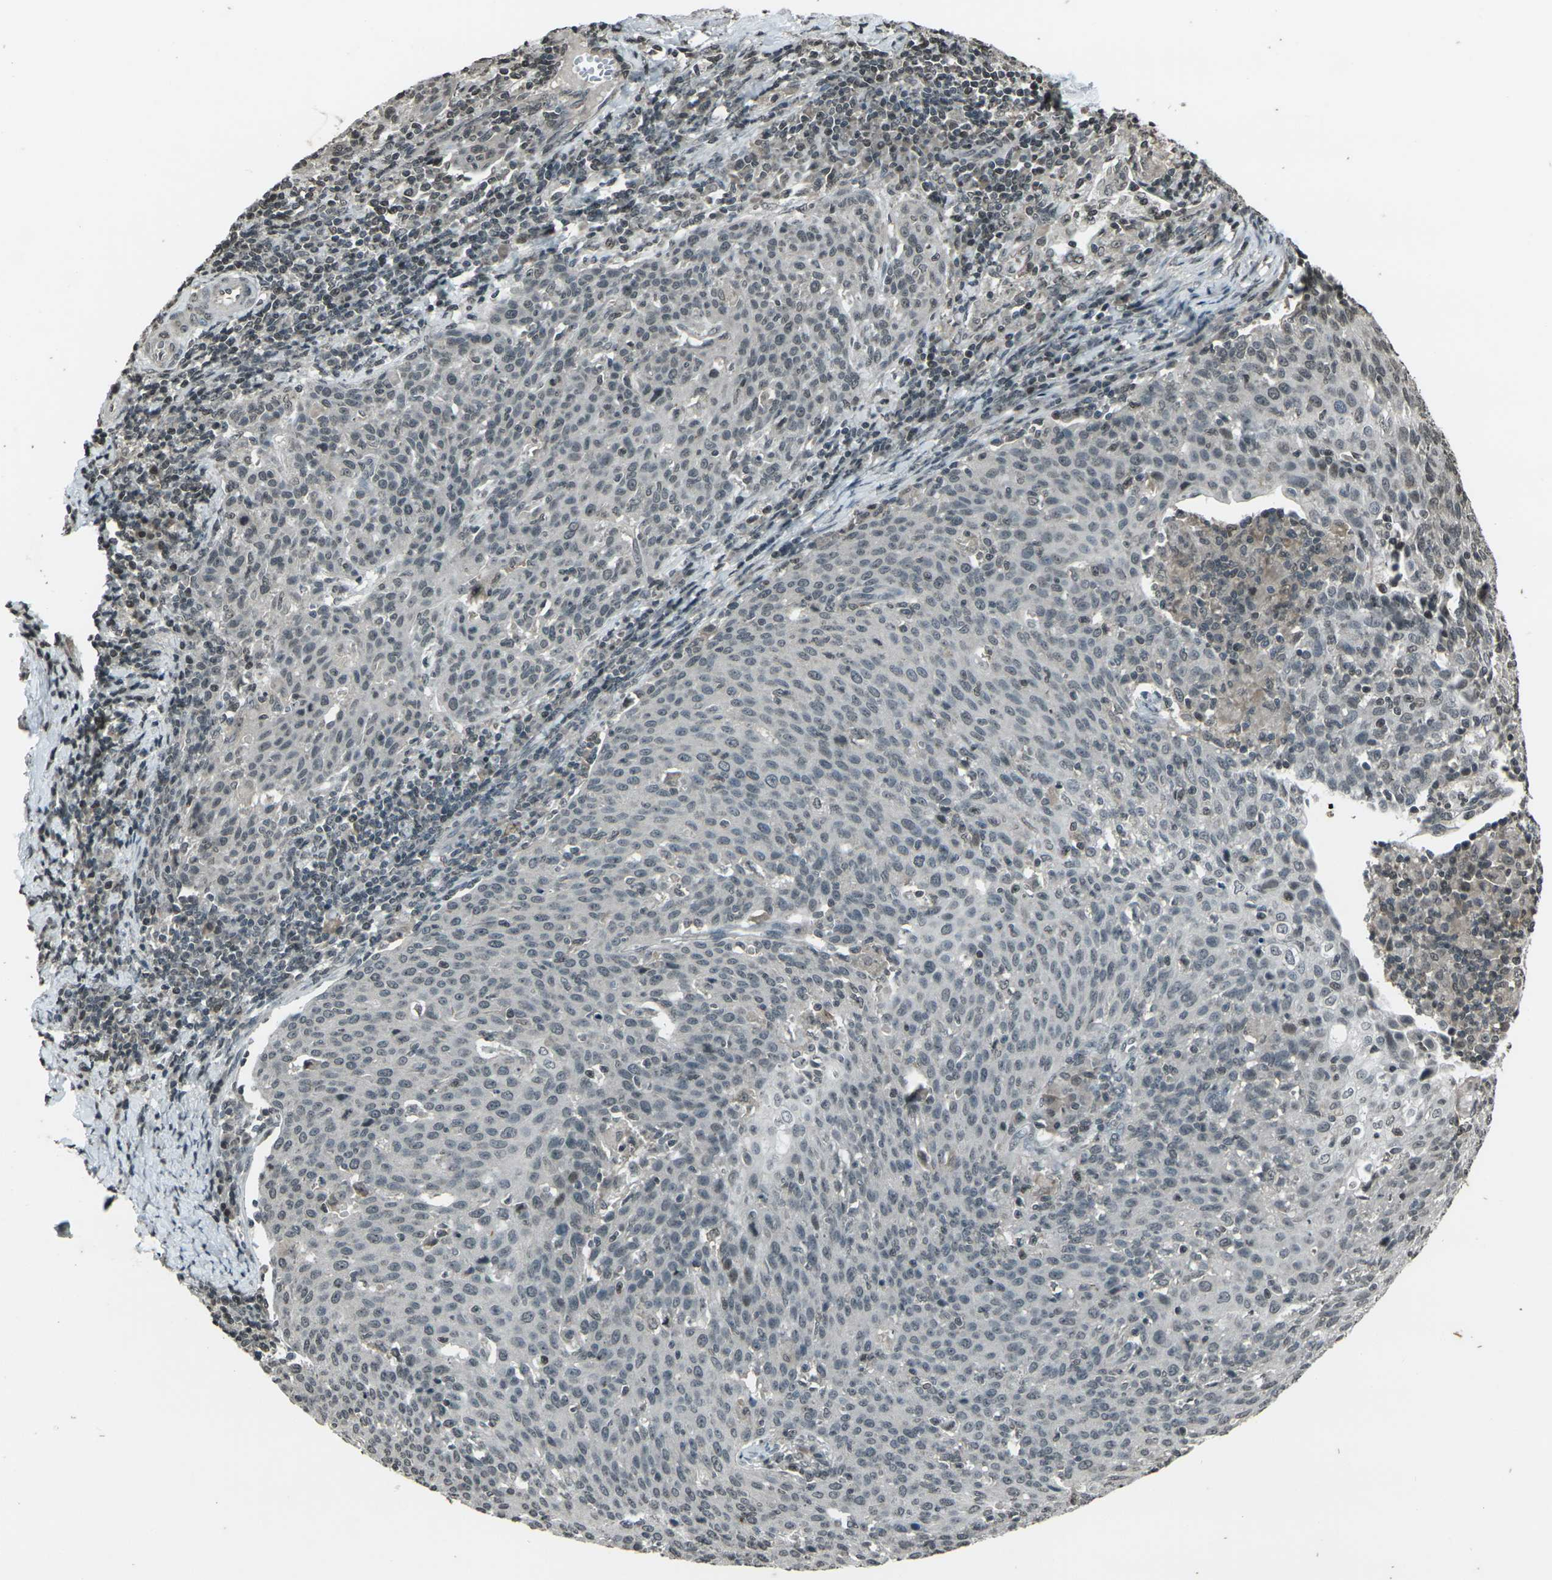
{"staining": {"intensity": "weak", "quantity": "<25%", "location": "nuclear"}, "tissue": "cervical cancer", "cell_type": "Tumor cells", "image_type": "cancer", "snomed": [{"axis": "morphology", "description": "Squamous cell carcinoma, NOS"}, {"axis": "topography", "description": "Cervix"}], "caption": "Cervical cancer (squamous cell carcinoma) stained for a protein using immunohistochemistry (IHC) shows no expression tumor cells.", "gene": "PRPF8", "patient": {"sex": "female", "age": 38}}